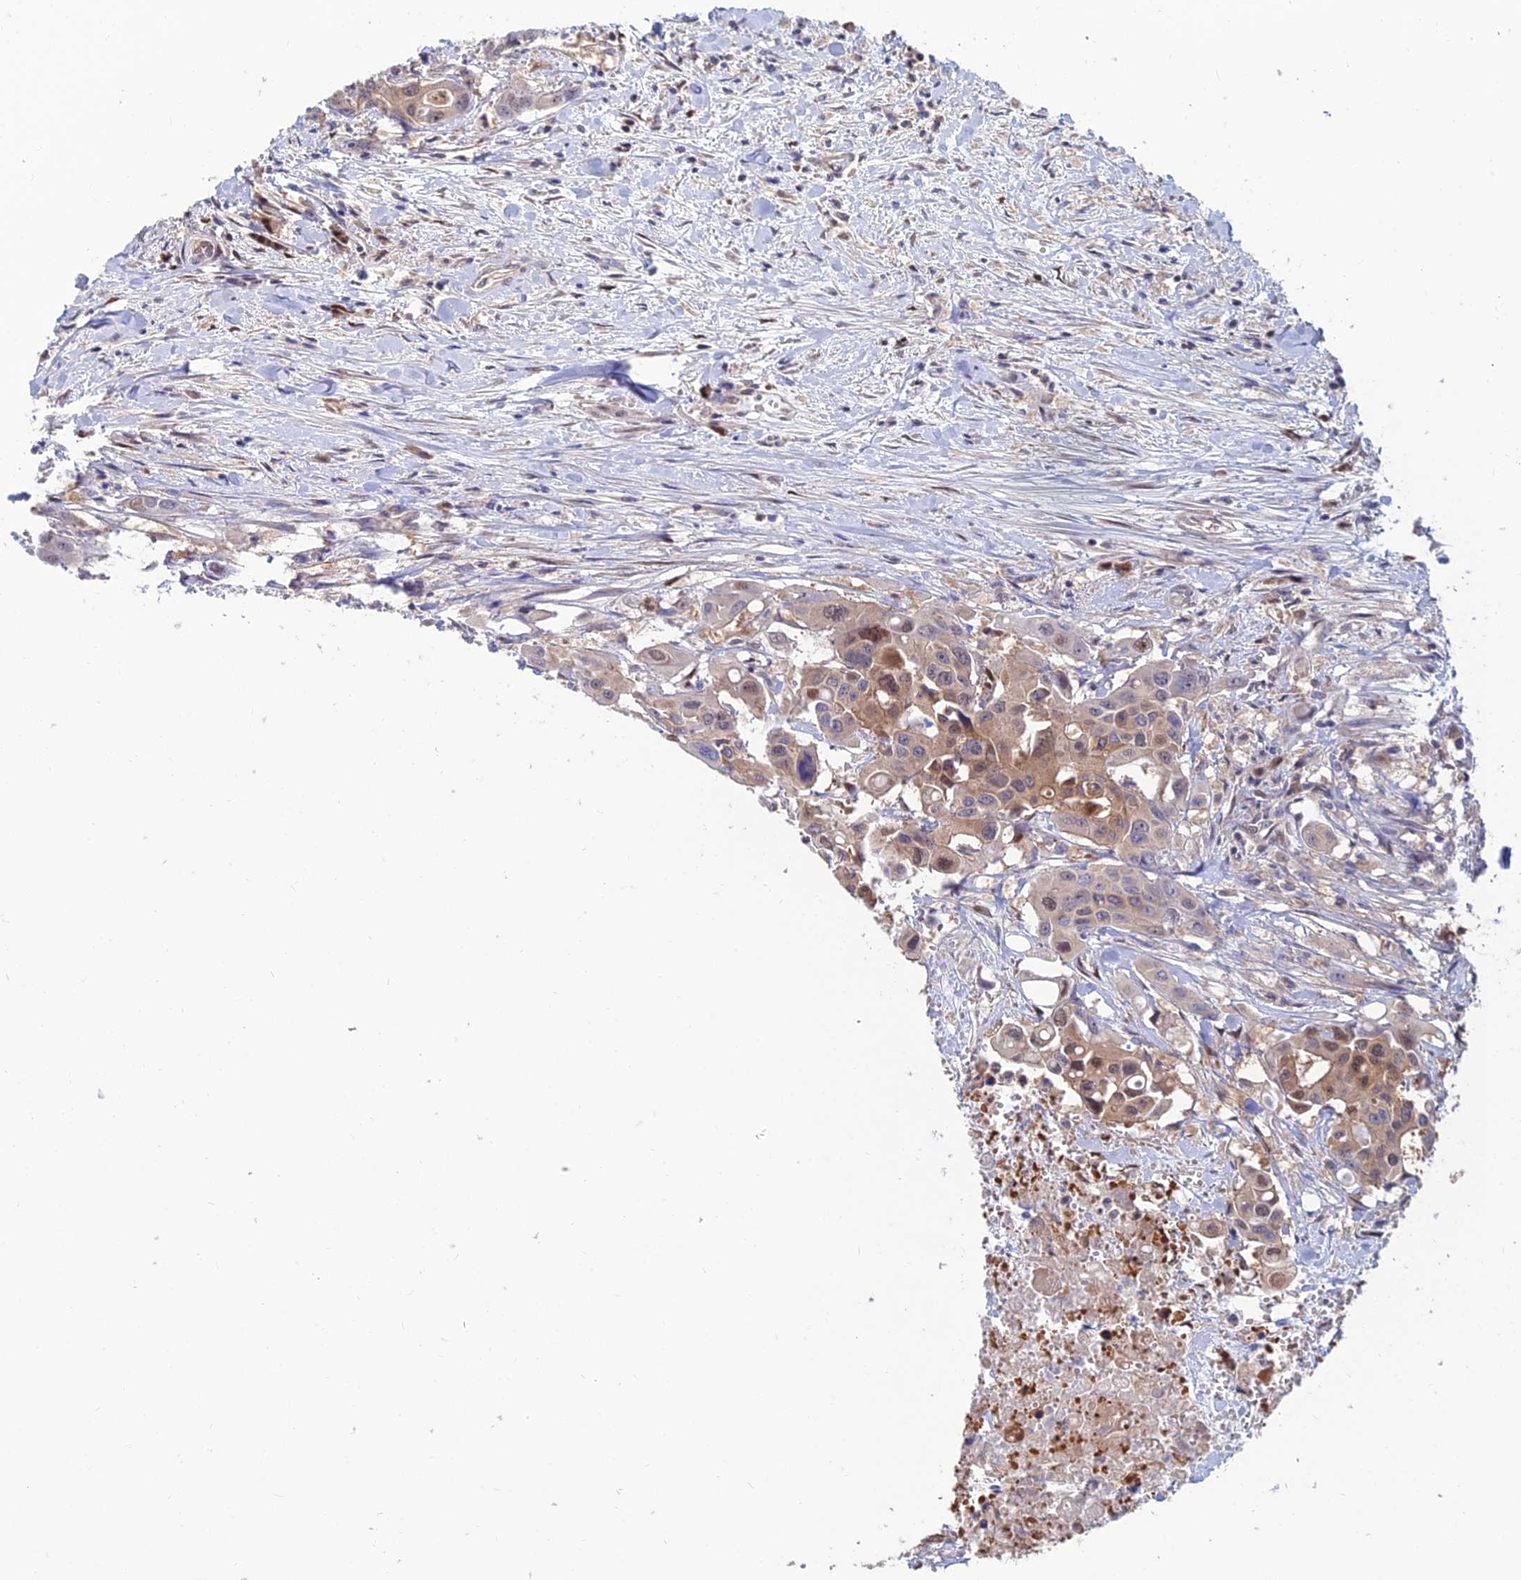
{"staining": {"intensity": "moderate", "quantity": "25%-75%", "location": "cytoplasmic/membranous,nuclear"}, "tissue": "colorectal cancer", "cell_type": "Tumor cells", "image_type": "cancer", "snomed": [{"axis": "morphology", "description": "Adenocarcinoma, NOS"}, {"axis": "topography", "description": "Colon"}], "caption": "Moderate cytoplasmic/membranous and nuclear positivity is present in approximately 25%-75% of tumor cells in colorectal cancer (adenocarcinoma). The staining was performed using DAB, with brown indicating positive protein expression. Nuclei are stained blue with hematoxylin.", "gene": "DNPEP", "patient": {"sex": "male", "age": 77}}